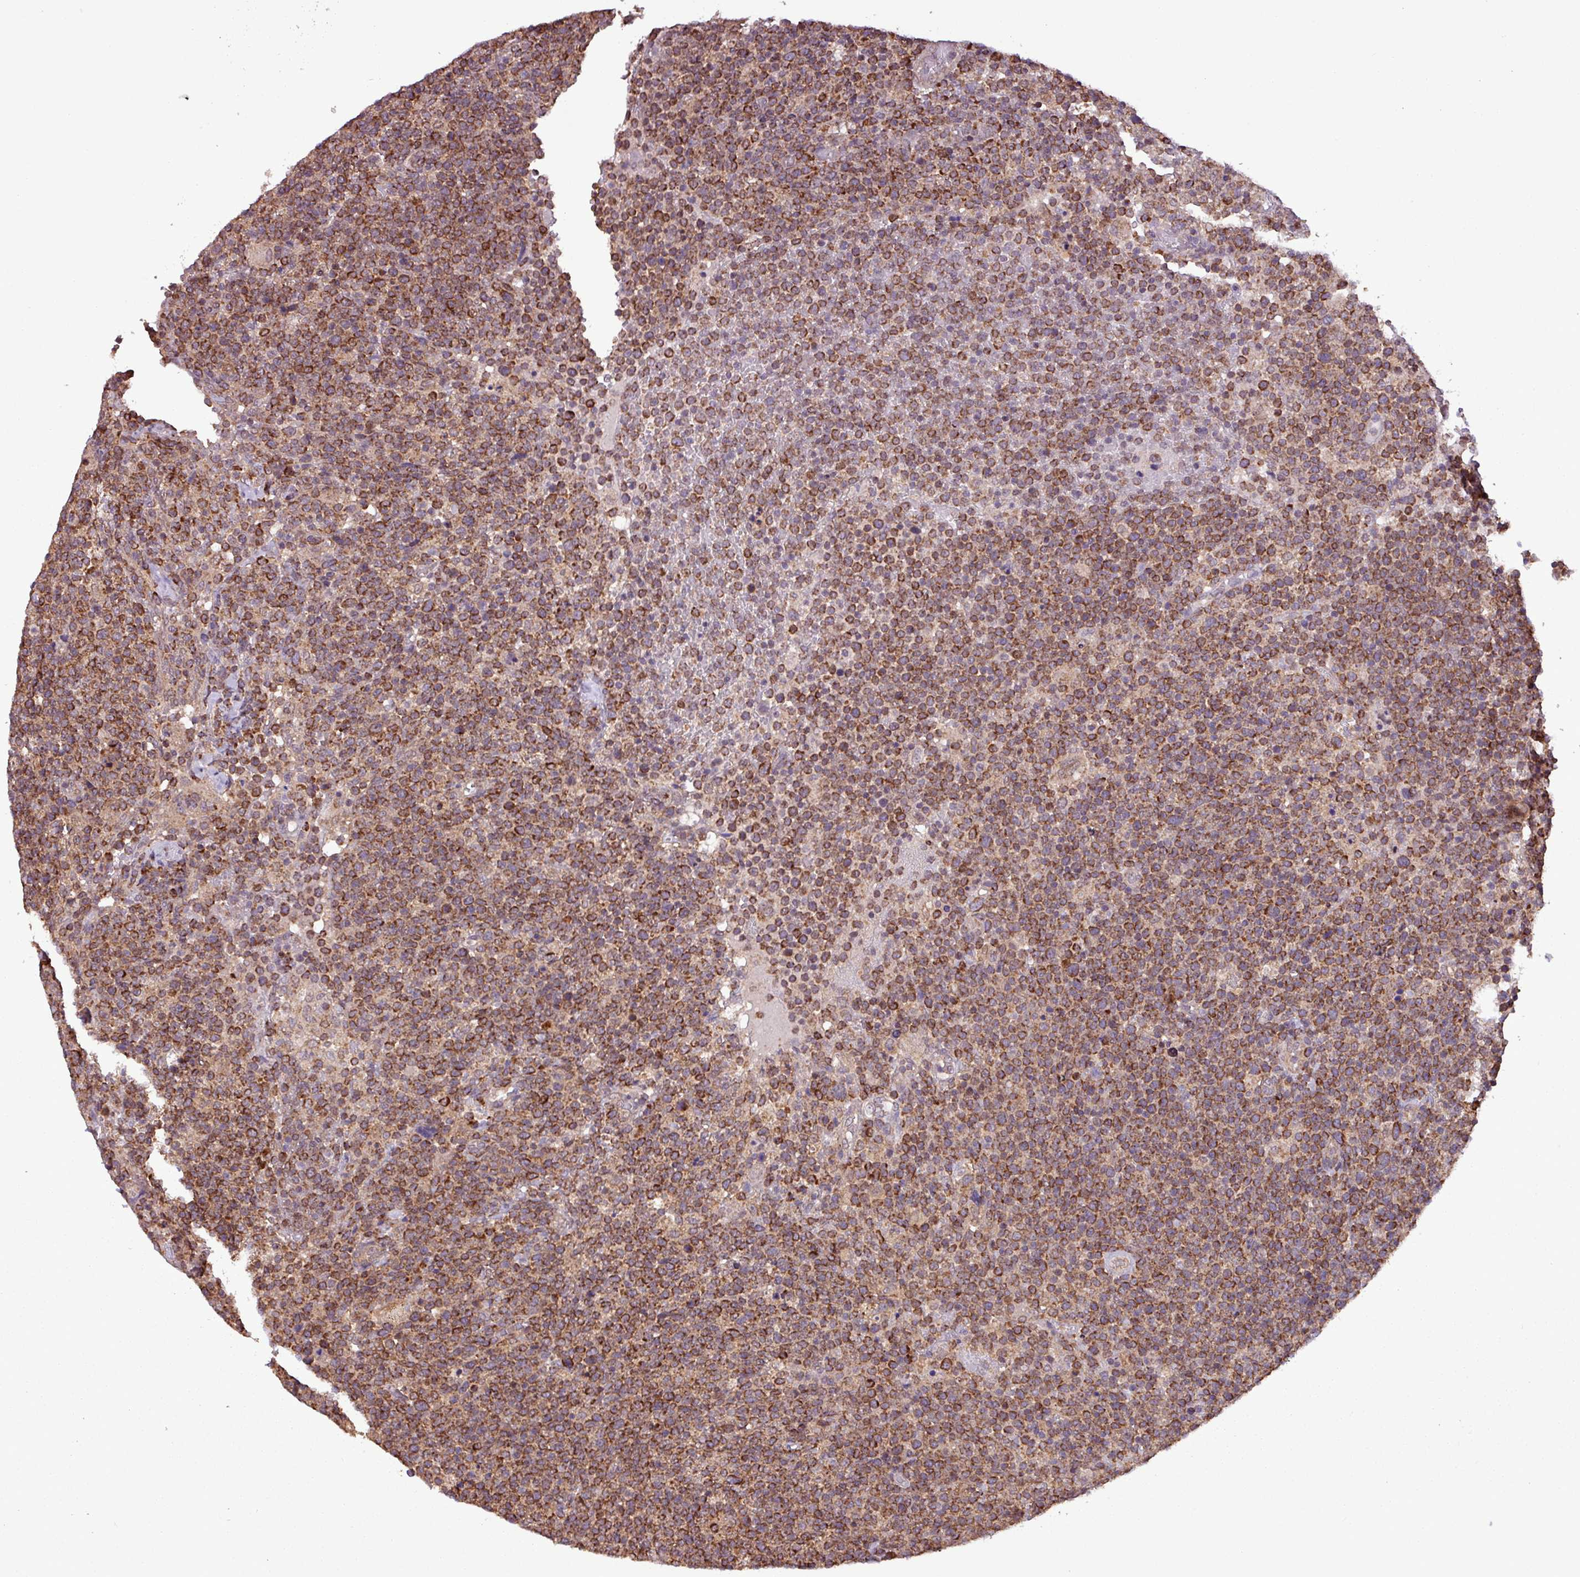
{"staining": {"intensity": "strong", "quantity": ">75%", "location": "cytoplasmic/membranous"}, "tissue": "lymphoma", "cell_type": "Tumor cells", "image_type": "cancer", "snomed": [{"axis": "morphology", "description": "Malignant lymphoma, non-Hodgkin's type, High grade"}, {"axis": "topography", "description": "Lymph node"}], "caption": "High-grade malignant lymphoma, non-Hodgkin's type stained with immunohistochemistry shows strong cytoplasmic/membranous staining in approximately >75% of tumor cells.", "gene": "MCTP2", "patient": {"sex": "male", "age": 61}}